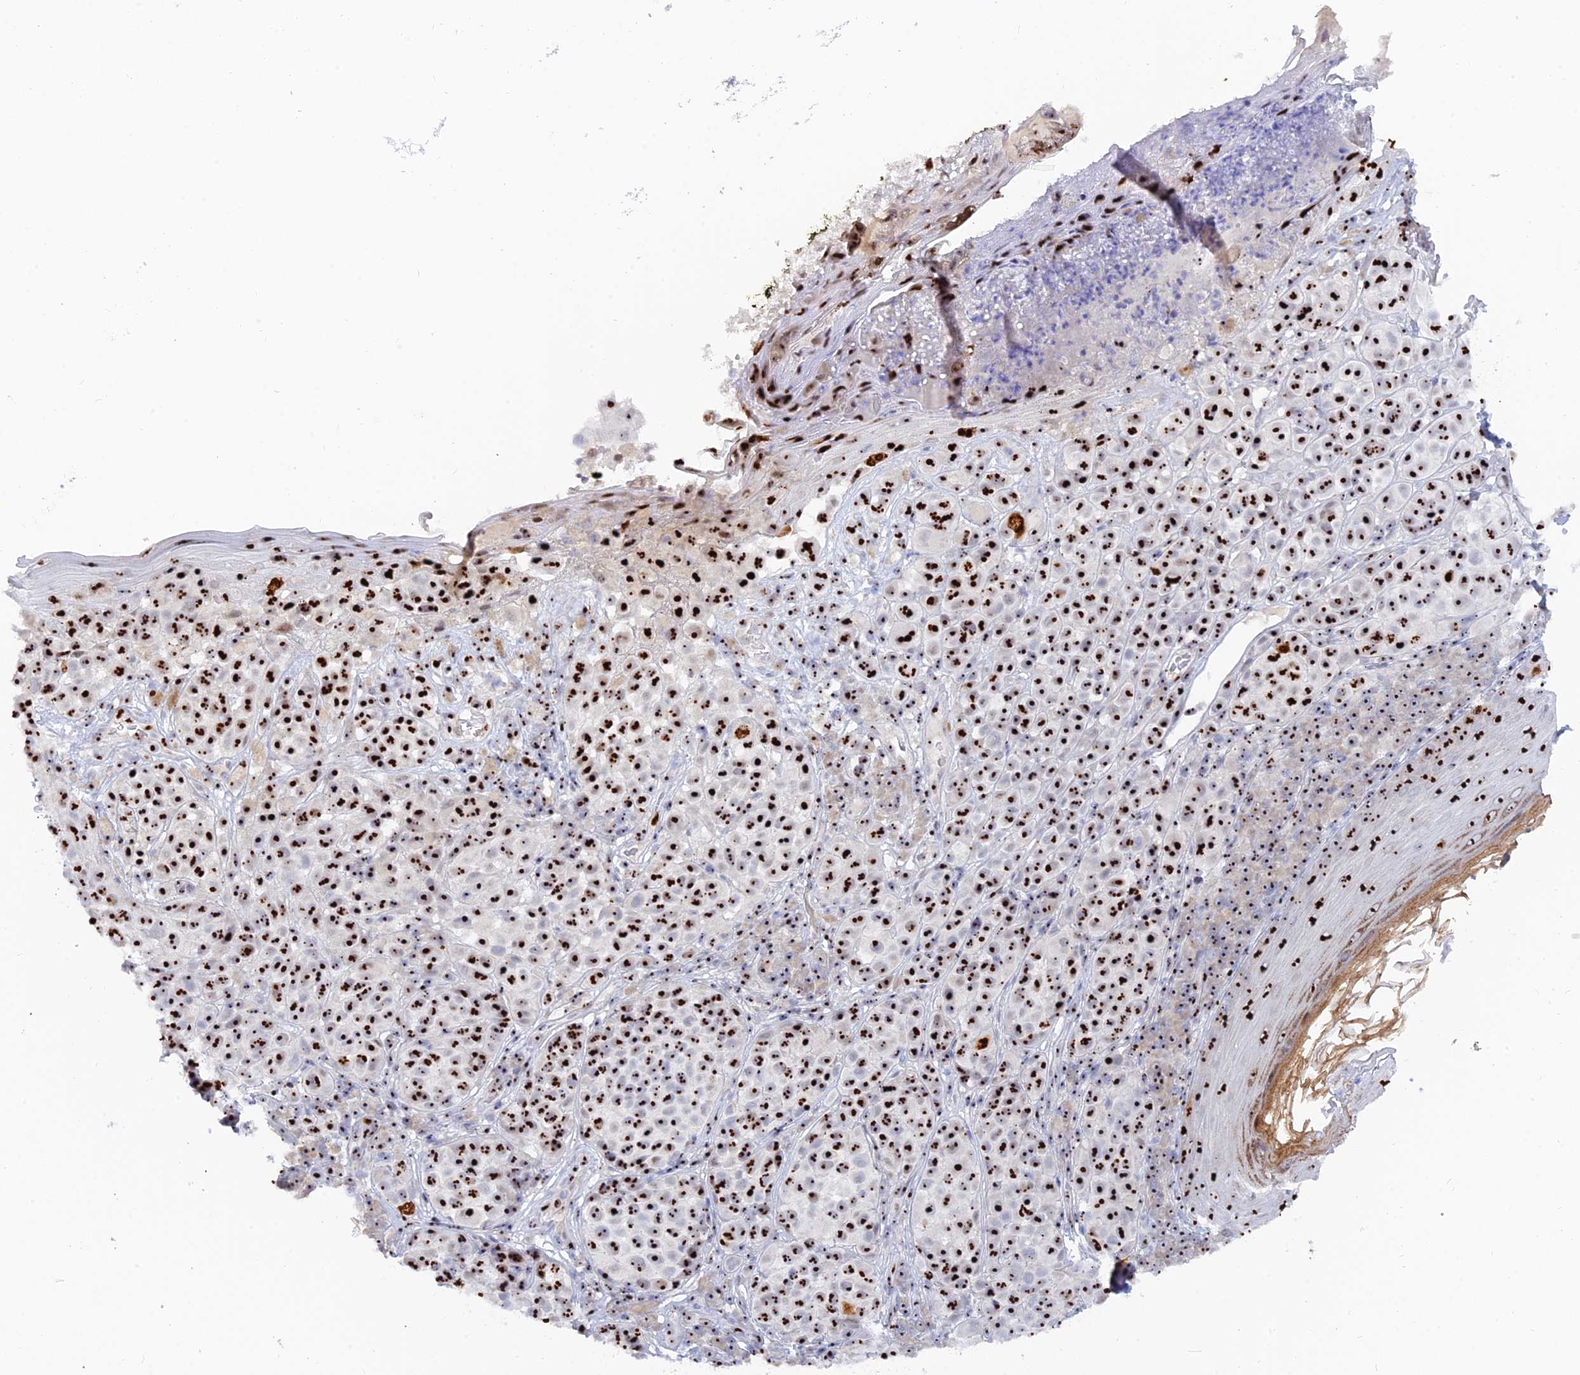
{"staining": {"intensity": "strong", "quantity": ">75%", "location": "nuclear"}, "tissue": "melanoma", "cell_type": "Tumor cells", "image_type": "cancer", "snomed": [{"axis": "morphology", "description": "Malignant melanoma, NOS"}, {"axis": "topography", "description": "Skin"}], "caption": "About >75% of tumor cells in human melanoma reveal strong nuclear protein positivity as visualized by brown immunohistochemical staining.", "gene": "RSL1D1", "patient": {"sex": "male", "age": 38}}